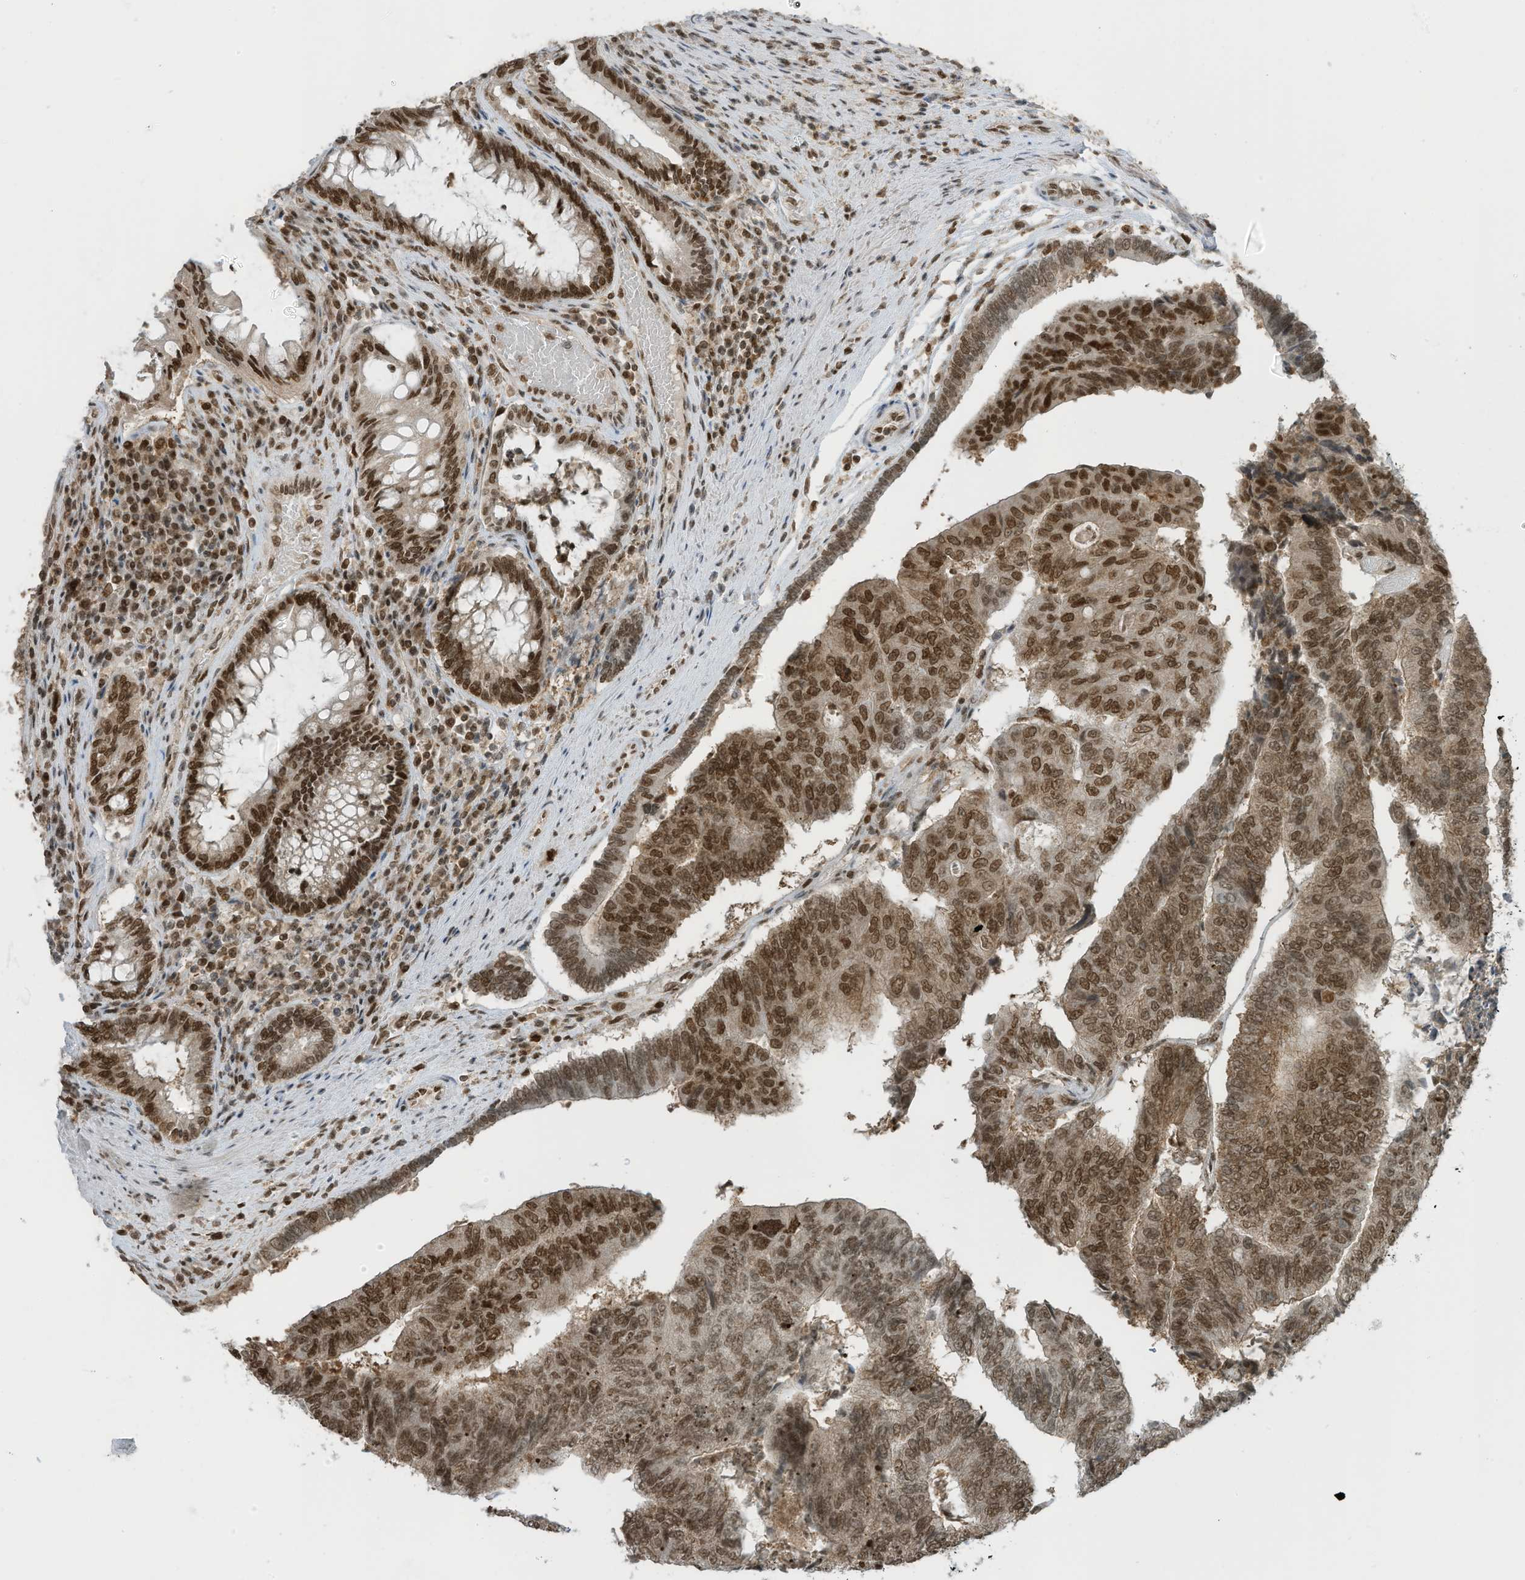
{"staining": {"intensity": "strong", "quantity": ">75%", "location": "nuclear"}, "tissue": "colorectal cancer", "cell_type": "Tumor cells", "image_type": "cancer", "snomed": [{"axis": "morphology", "description": "Adenocarcinoma, NOS"}, {"axis": "topography", "description": "Colon"}], "caption": "Colorectal adenocarcinoma stained with immunohistochemistry (IHC) exhibits strong nuclear positivity in approximately >75% of tumor cells.", "gene": "KPNB1", "patient": {"sex": "female", "age": 67}}